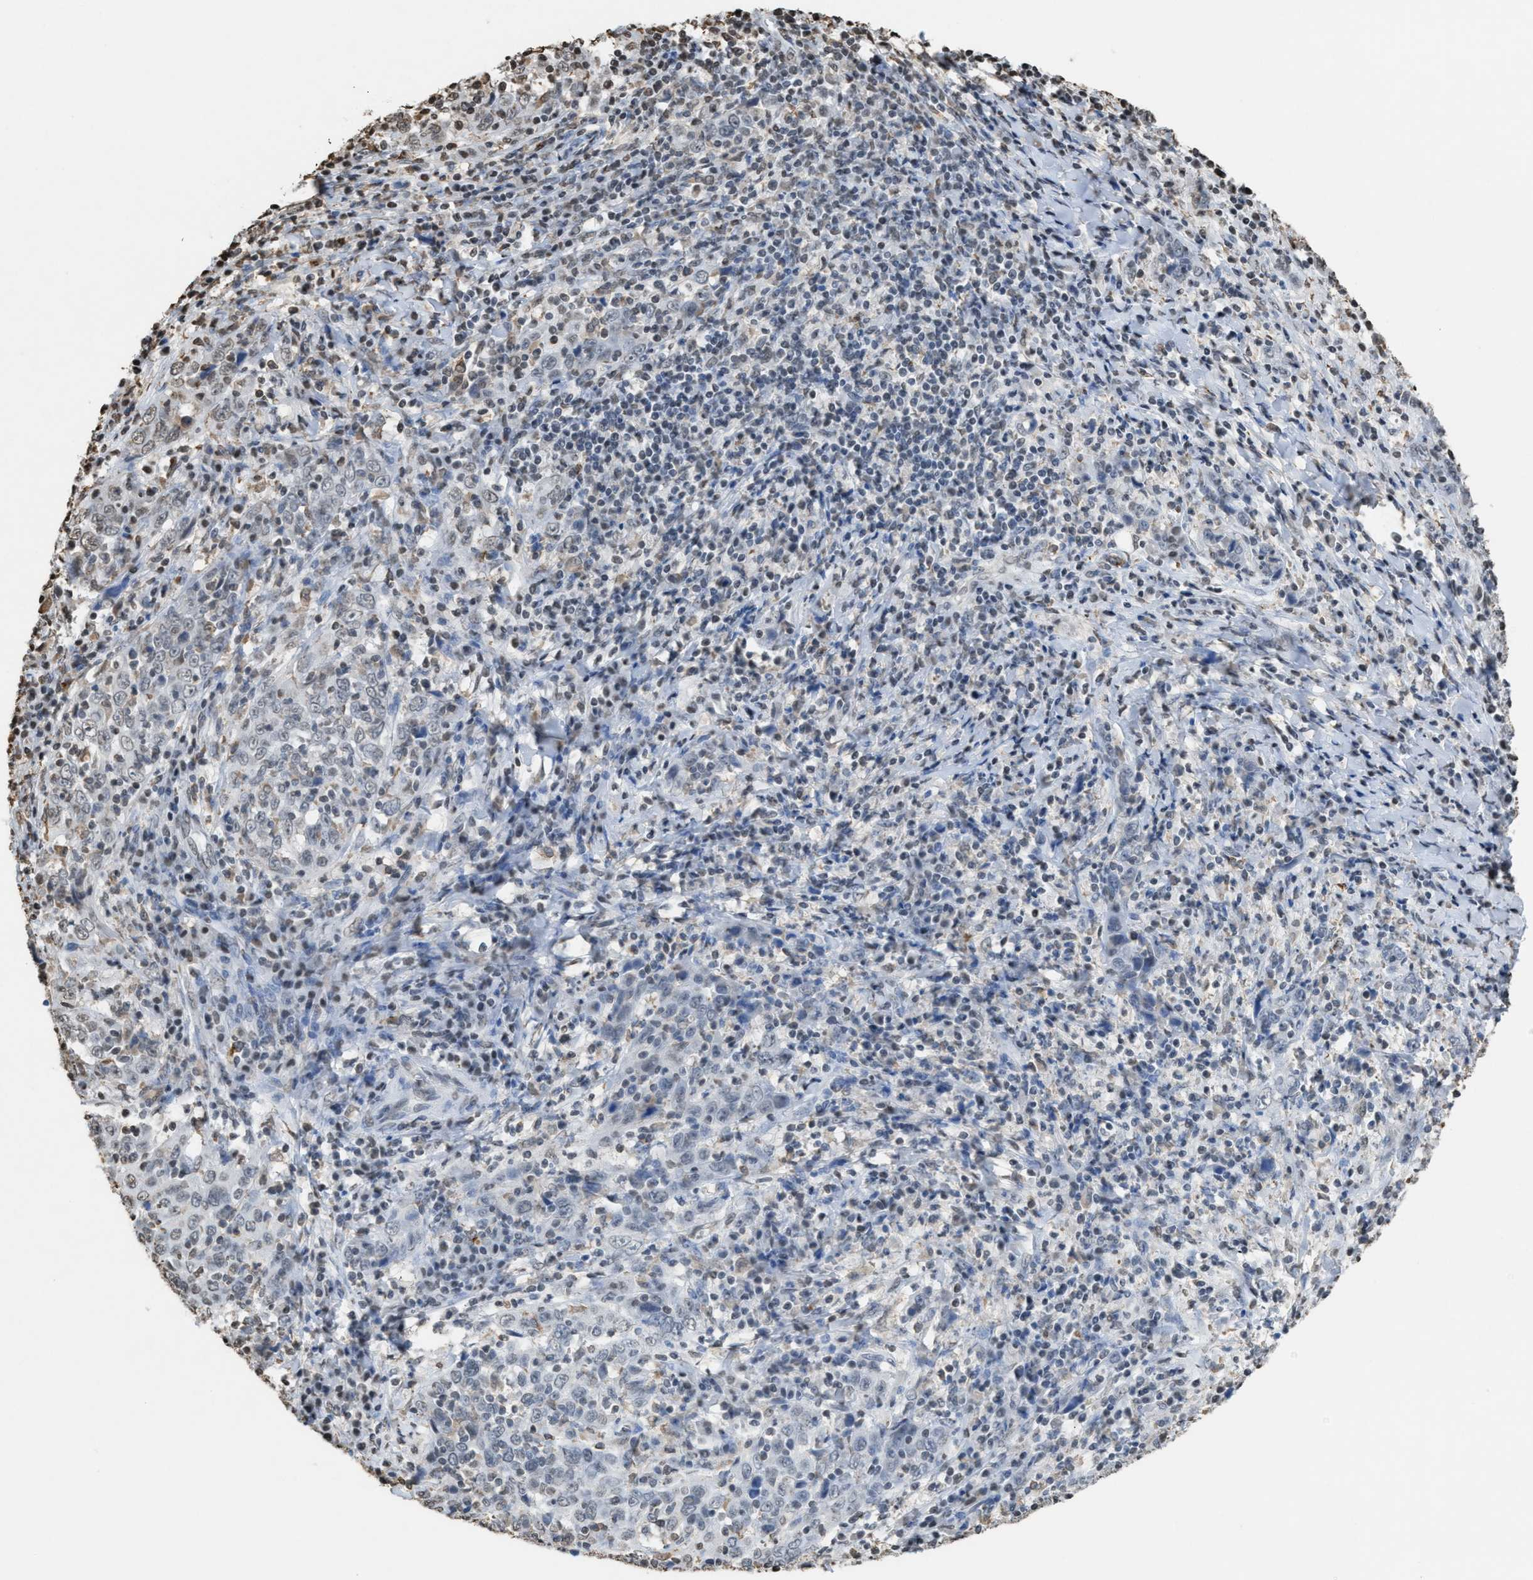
{"staining": {"intensity": "negative", "quantity": "none", "location": "none"}, "tissue": "cervical cancer", "cell_type": "Tumor cells", "image_type": "cancer", "snomed": [{"axis": "morphology", "description": "Squamous cell carcinoma, NOS"}, {"axis": "topography", "description": "Cervix"}], "caption": "Immunohistochemistry histopathology image of neoplastic tissue: human squamous cell carcinoma (cervical) stained with DAB (3,3'-diaminobenzidine) shows no significant protein staining in tumor cells.", "gene": "NUP88", "patient": {"sex": "female", "age": 46}}